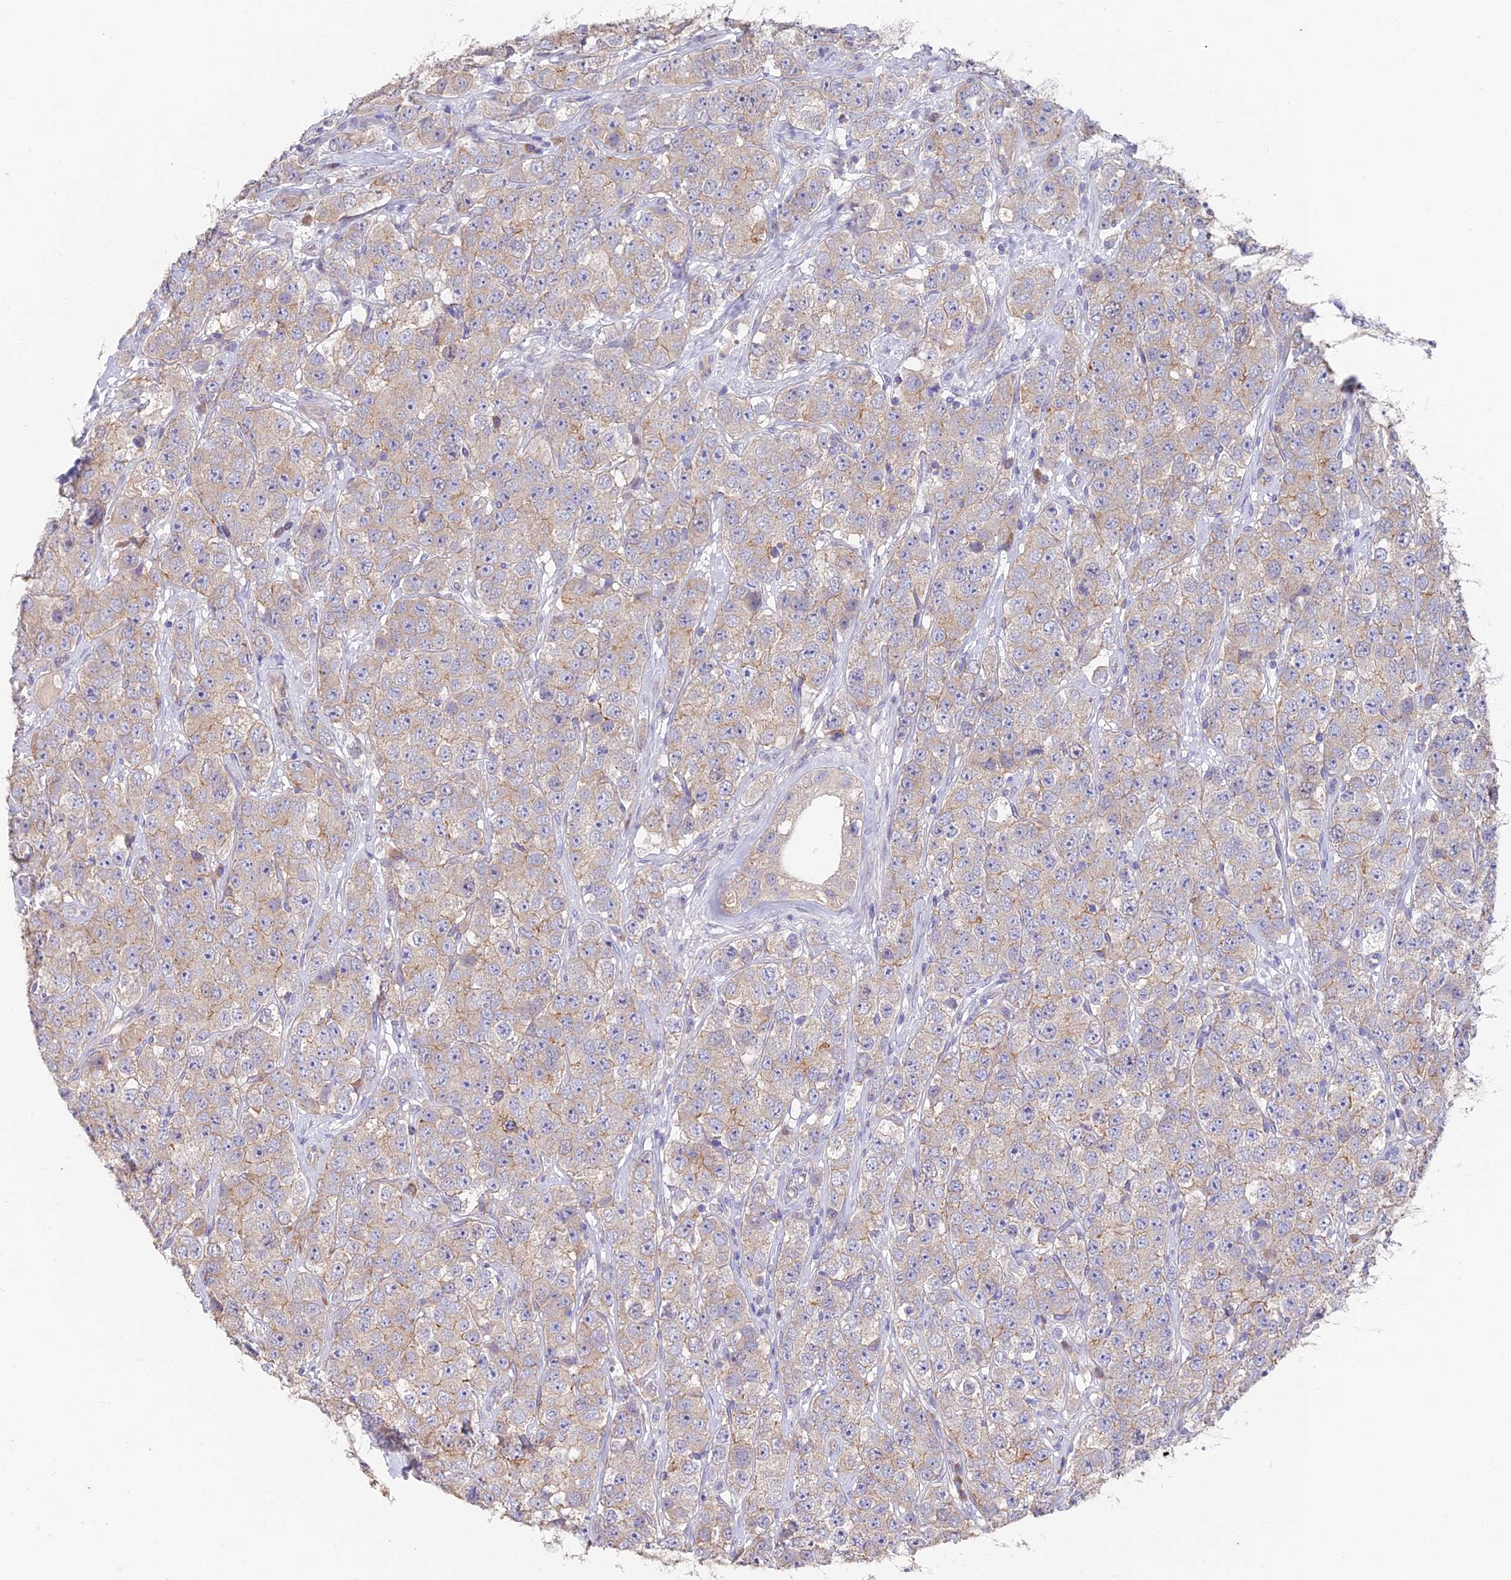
{"staining": {"intensity": "weak", "quantity": "<25%", "location": "cytoplasmic/membranous"}, "tissue": "testis cancer", "cell_type": "Tumor cells", "image_type": "cancer", "snomed": [{"axis": "morphology", "description": "Seminoma, NOS"}, {"axis": "topography", "description": "Testis"}], "caption": "A micrograph of human testis seminoma is negative for staining in tumor cells. (DAB (3,3'-diaminobenzidine) IHC visualized using brightfield microscopy, high magnification).", "gene": "FAM168B", "patient": {"sex": "male", "age": 28}}